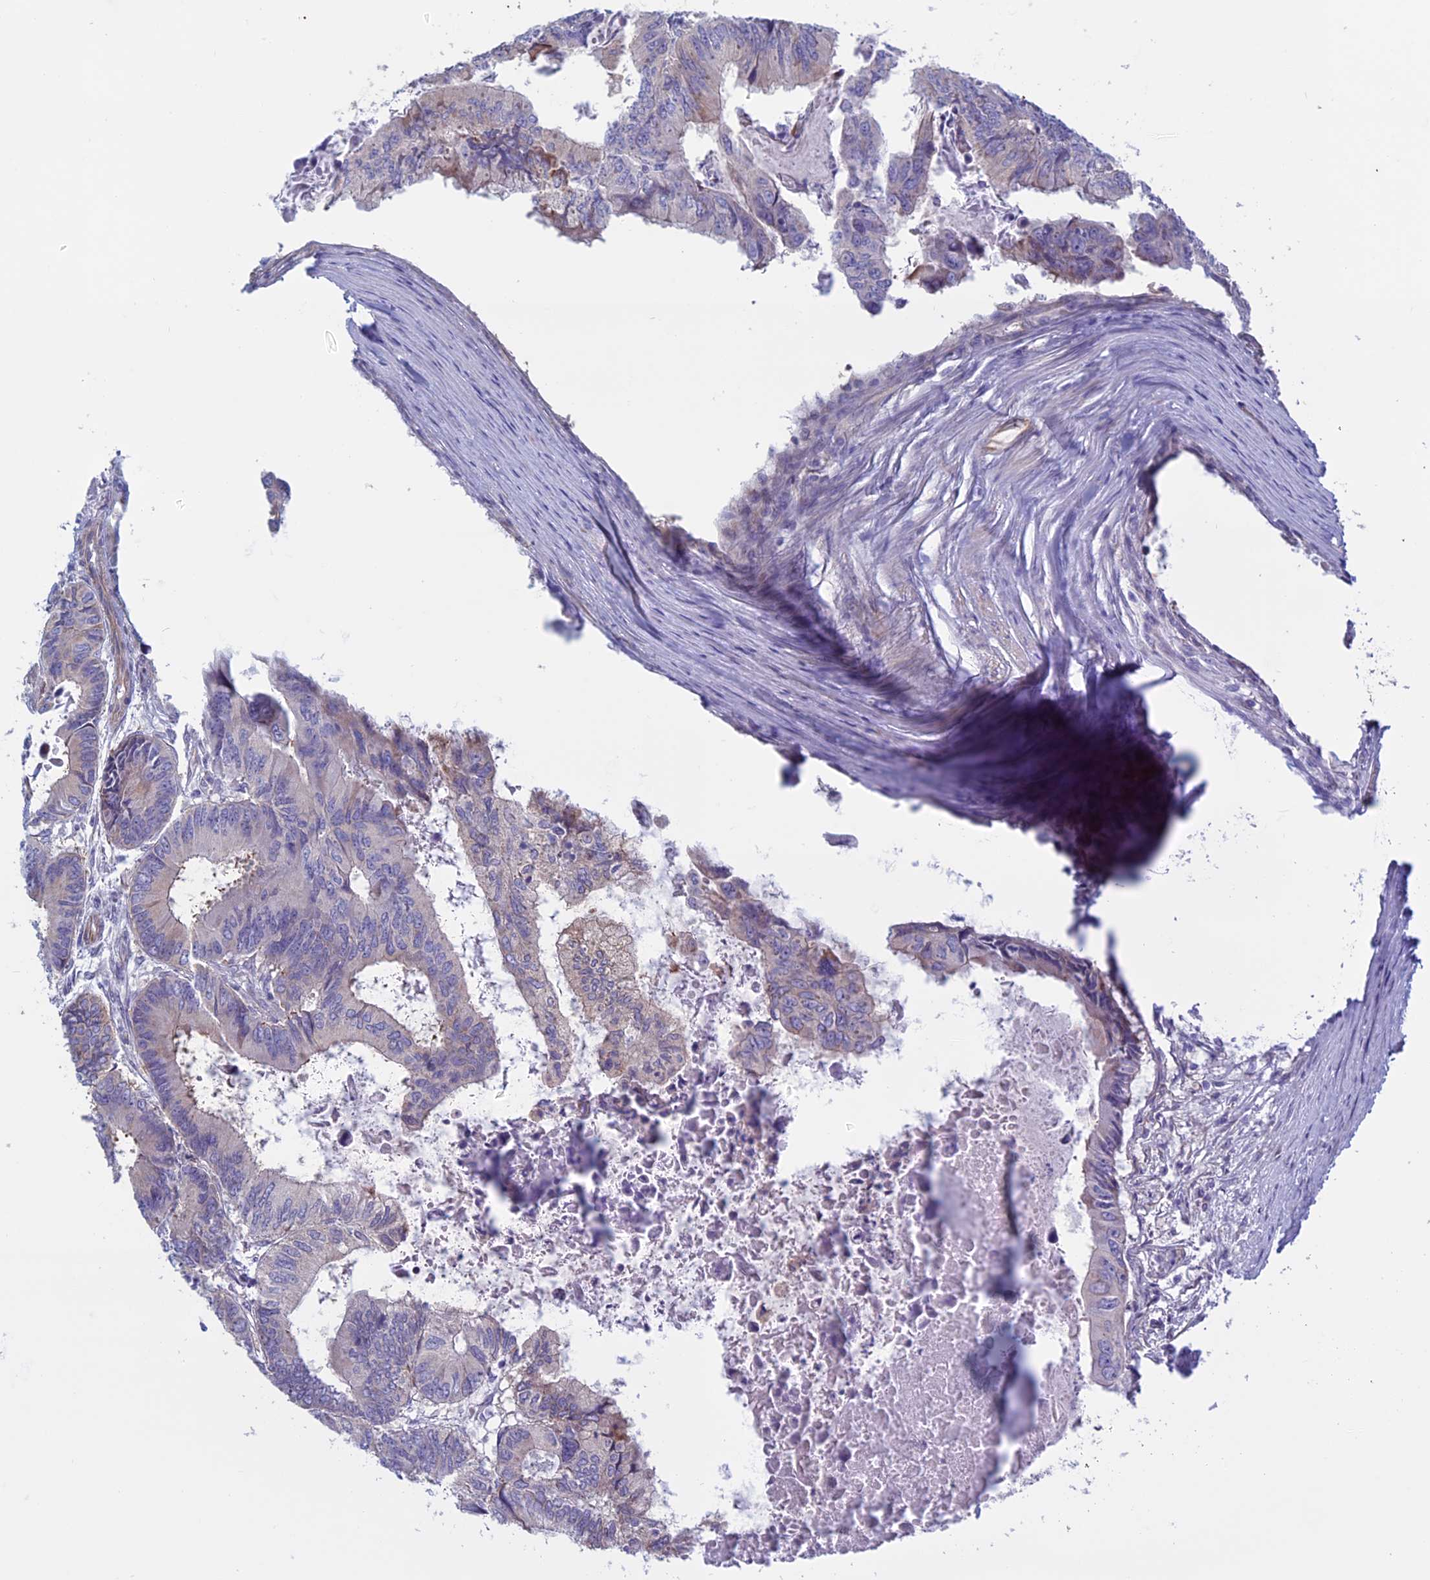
{"staining": {"intensity": "weak", "quantity": "<25%", "location": "cytoplasmic/membranous"}, "tissue": "colorectal cancer", "cell_type": "Tumor cells", "image_type": "cancer", "snomed": [{"axis": "morphology", "description": "Adenocarcinoma, NOS"}, {"axis": "topography", "description": "Colon"}], "caption": "Colorectal cancer (adenocarcinoma) stained for a protein using immunohistochemistry exhibits no expression tumor cells.", "gene": "BCL2L10", "patient": {"sex": "male", "age": 85}}